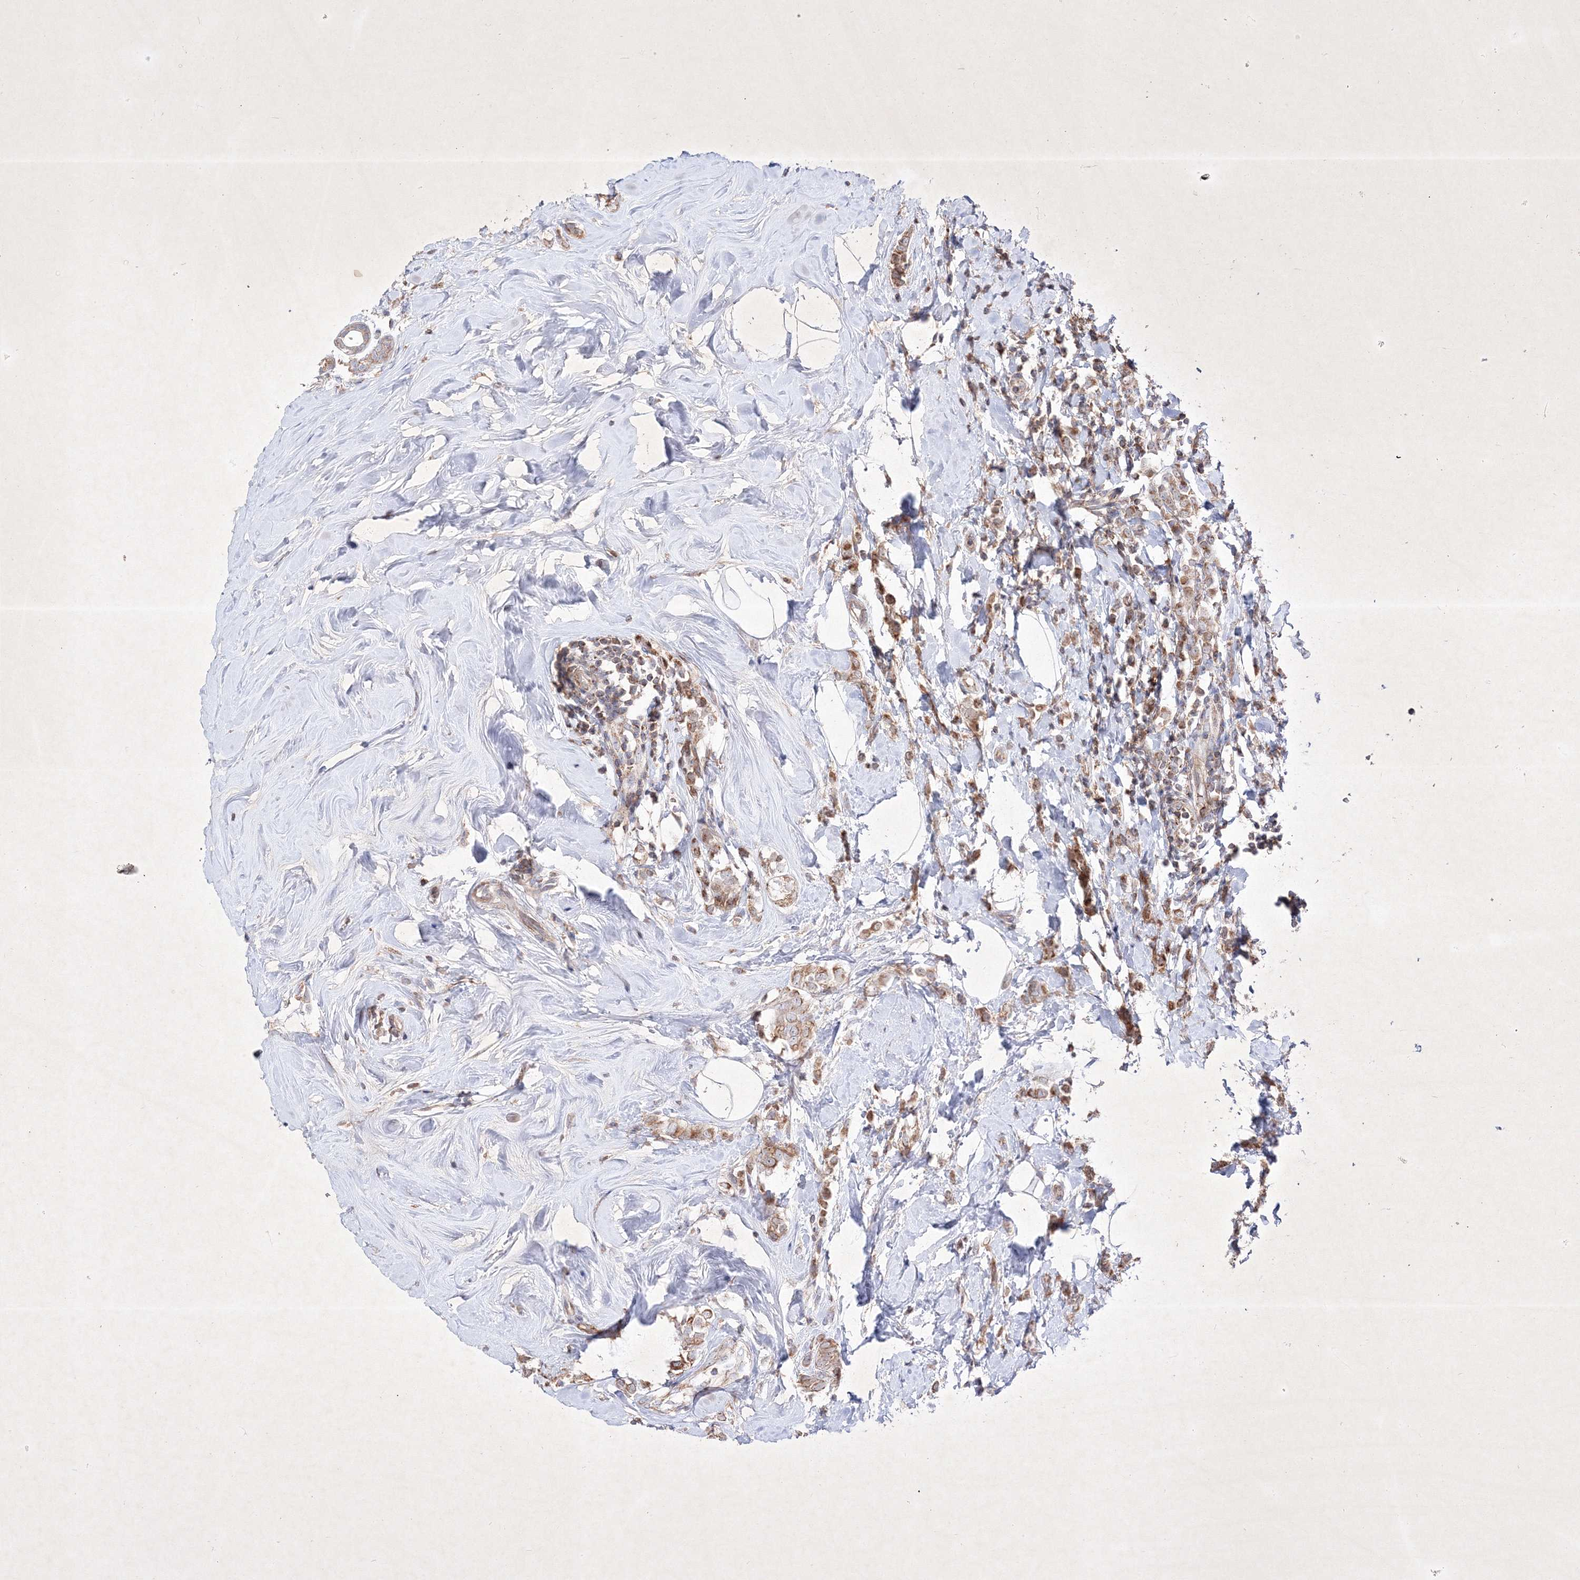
{"staining": {"intensity": "moderate", "quantity": ">75%", "location": "cytoplasmic/membranous"}, "tissue": "breast cancer", "cell_type": "Tumor cells", "image_type": "cancer", "snomed": [{"axis": "morphology", "description": "Lobular carcinoma"}, {"axis": "topography", "description": "Breast"}], "caption": "An immunohistochemistry image of tumor tissue is shown. Protein staining in brown labels moderate cytoplasmic/membranous positivity in breast lobular carcinoma within tumor cells.", "gene": "OPA1", "patient": {"sex": "female", "age": 47}}